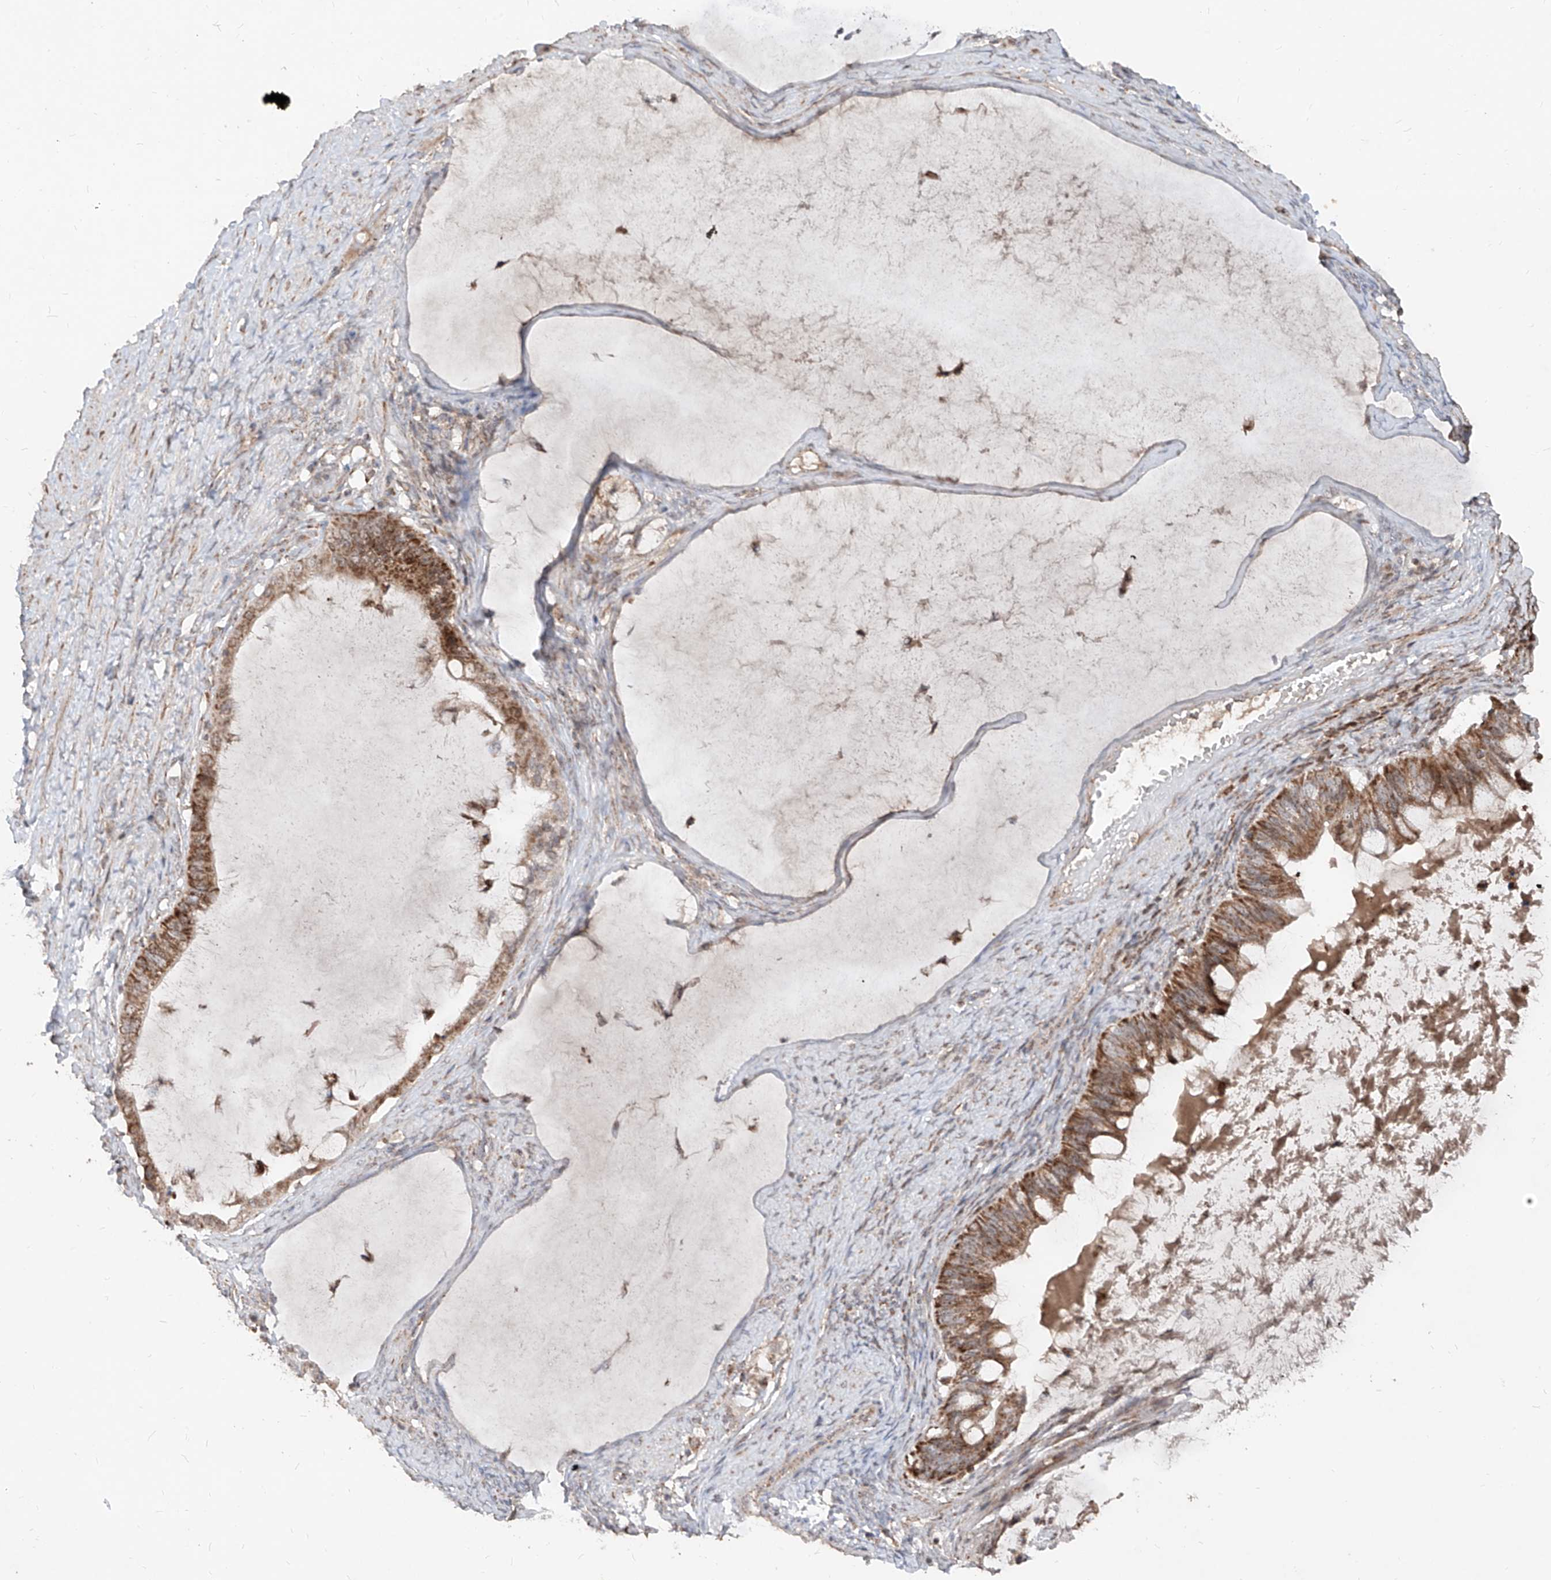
{"staining": {"intensity": "strong", "quantity": ">75%", "location": "cytoplasmic/membranous"}, "tissue": "ovarian cancer", "cell_type": "Tumor cells", "image_type": "cancer", "snomed": [{"axis": "morphology", "description": "Cystadenocarcinoma, mucinous, NOS"}, {"axis": "topography", "description": "Ovary"}], "caption": "A high-resolution image shows immunohistochemistry staining of mucinous cystadenocarcinoma (ovarian), which demonstrates strong cytoplasmic/membranous staining in about >75% of tumor cells.", "gene": "NDUFB3", "patient": {"sex": "female", "age": 61}}